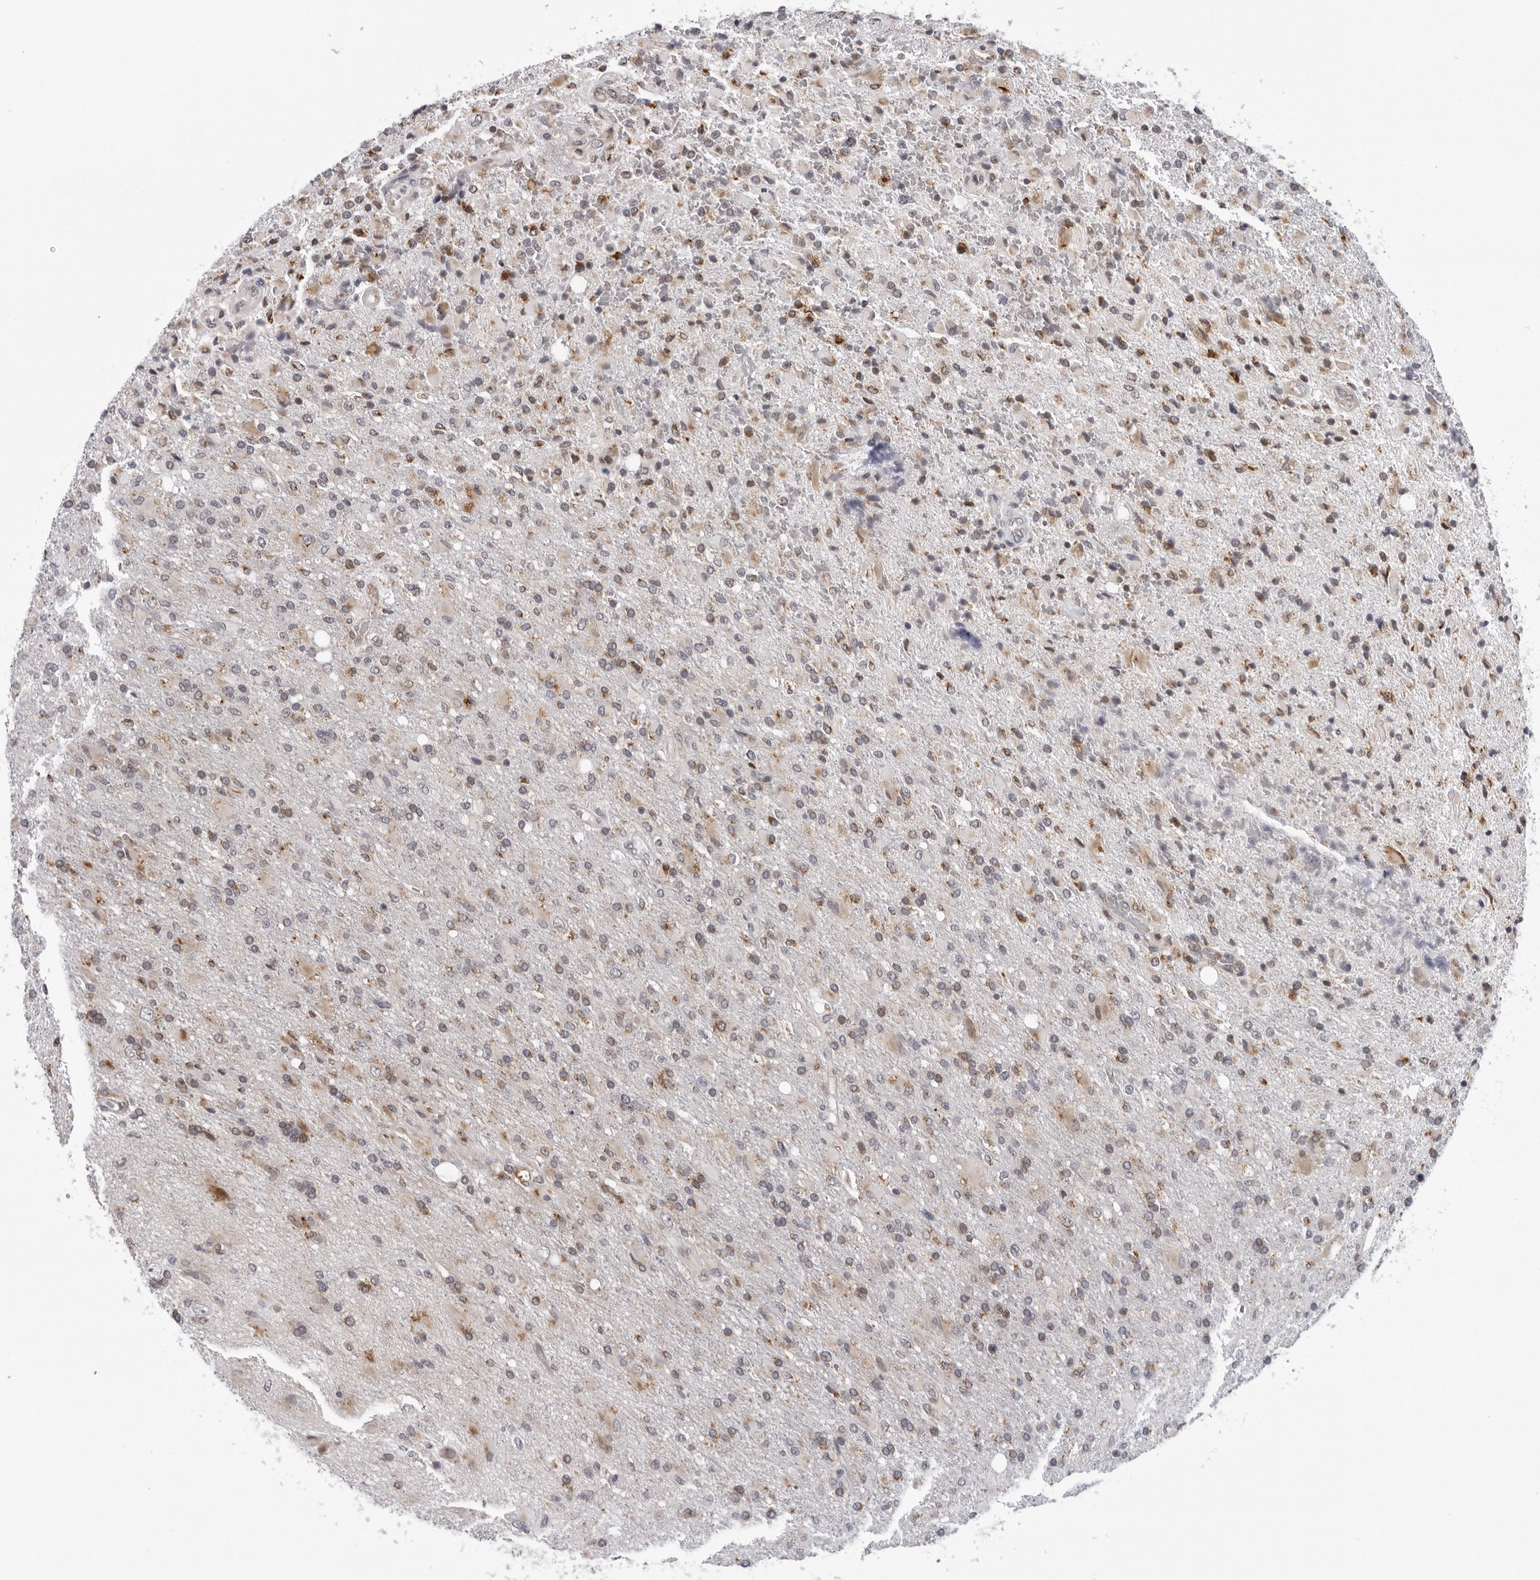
{"staining": {"intensity": "weak", "quantity": "25%-75%", "location": "cytoplasmic/membranous"}, "tissue": "glioma", "cell_type": "Tumor cells", "image_type": "cancer", "snomed": [{"axis": "morphology", "description": "Glioma, malignant, High grade"}, {"axis": "topography", "description": "Brain"}], "caption": "Brown immunohistochemical staining in human glioma reveals weak cytoplasmic/membranous staining in about 25%-75% of tumor cells.", "gene": "CPT2", "patient": {"sex": "male", "age": 71}}